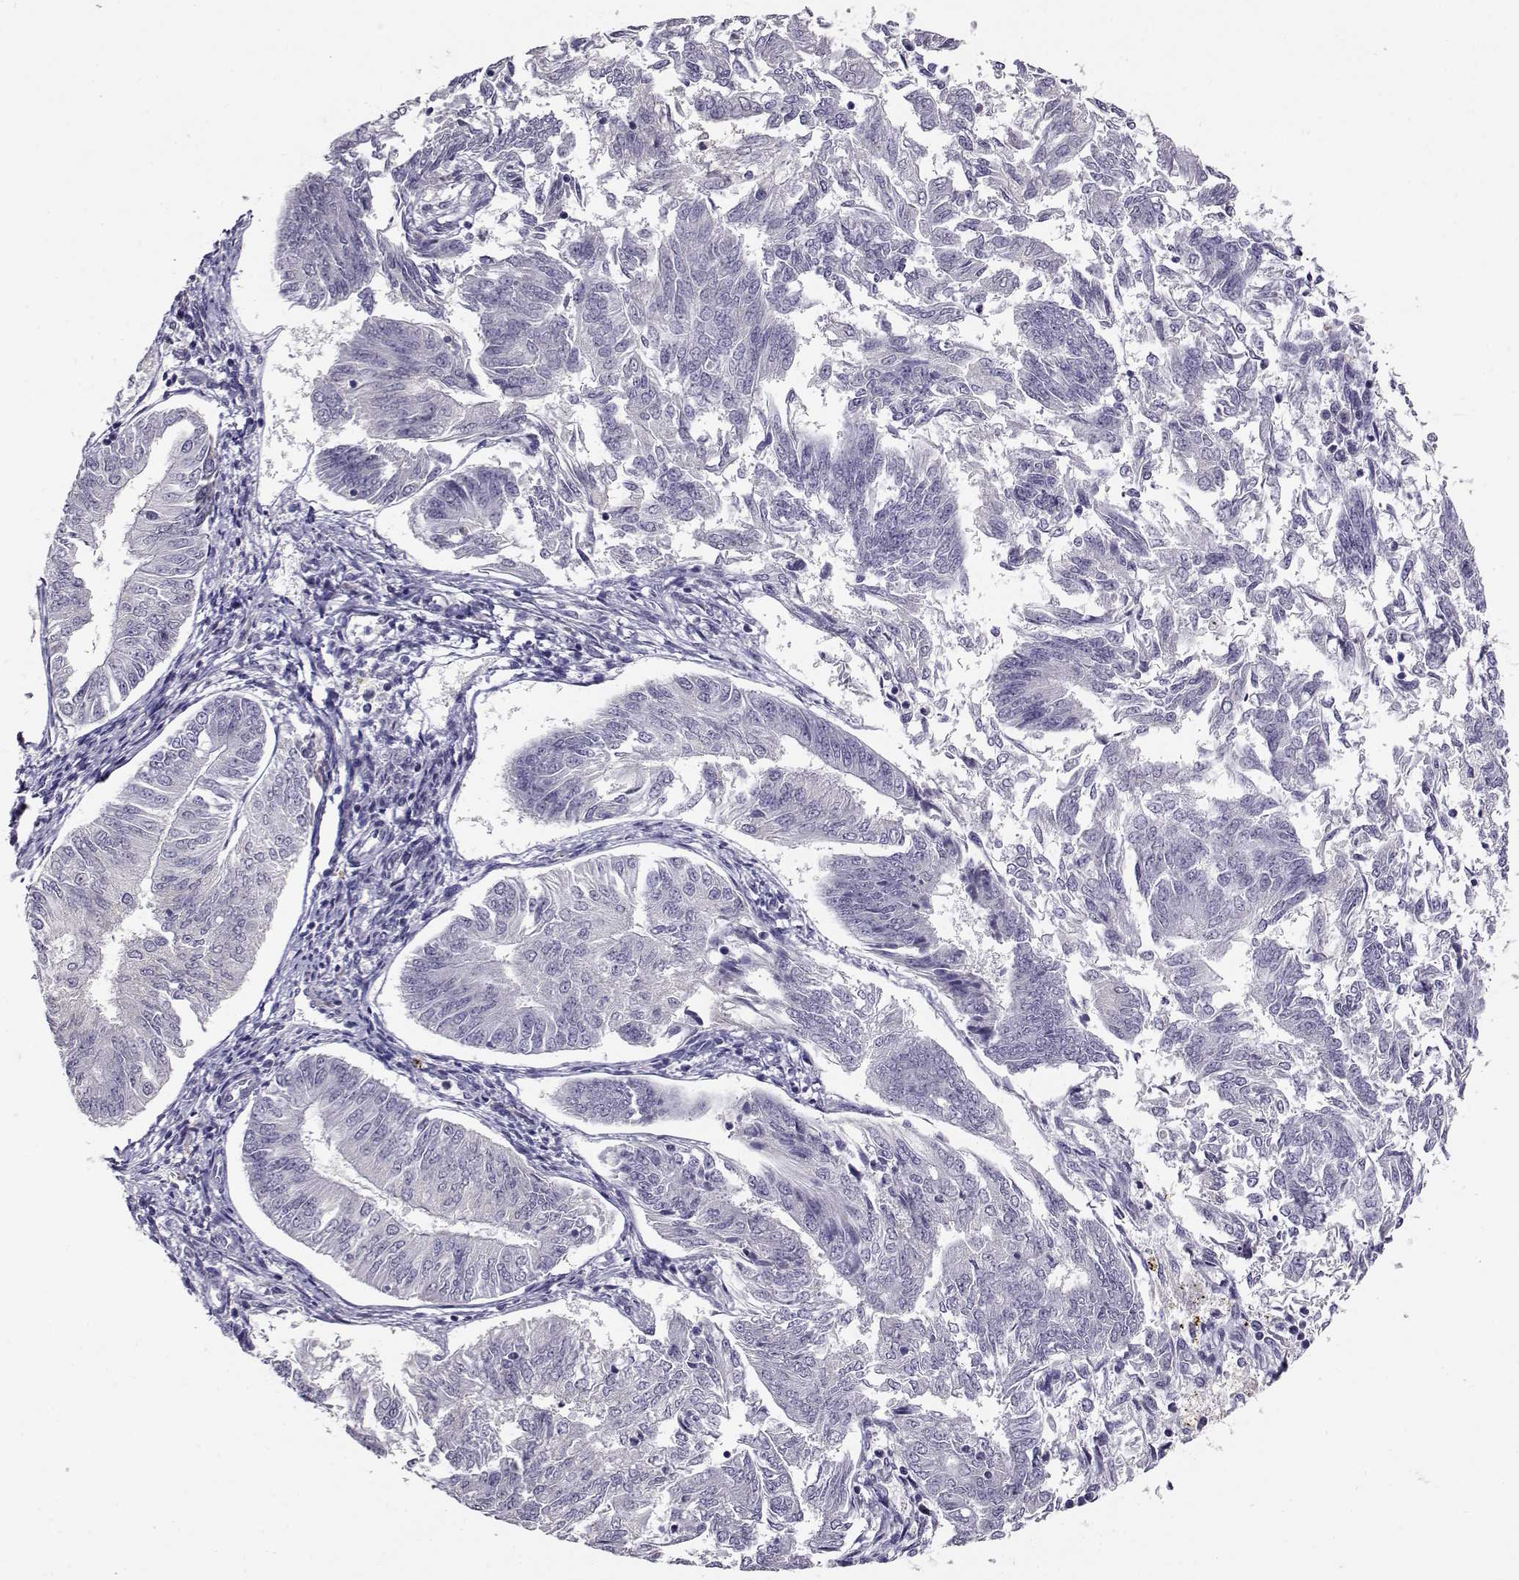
{"staining": {"intensity": "negative", "quantity": "none", "location": "none"}, "tissue": "endometrial cancer", "cell_type": "Tumor cells", "image_type": "cancer", "snomed": [{"axis": "morphology", "description": "Adenocarcinoma, NOS"}, {"axis": "topography", "description": "Endometrium"}], "caption": "High magnification brightfield microscopy of endometrial adenocarcinoma stained with DAB (3,3'-diaminobenzidine) (brown) and counterstained with hematoxylin (blue): tumor cells show no significant positivity.", "gene": "RHOXF2", "patient": {"sex": "female", "age": 58}}